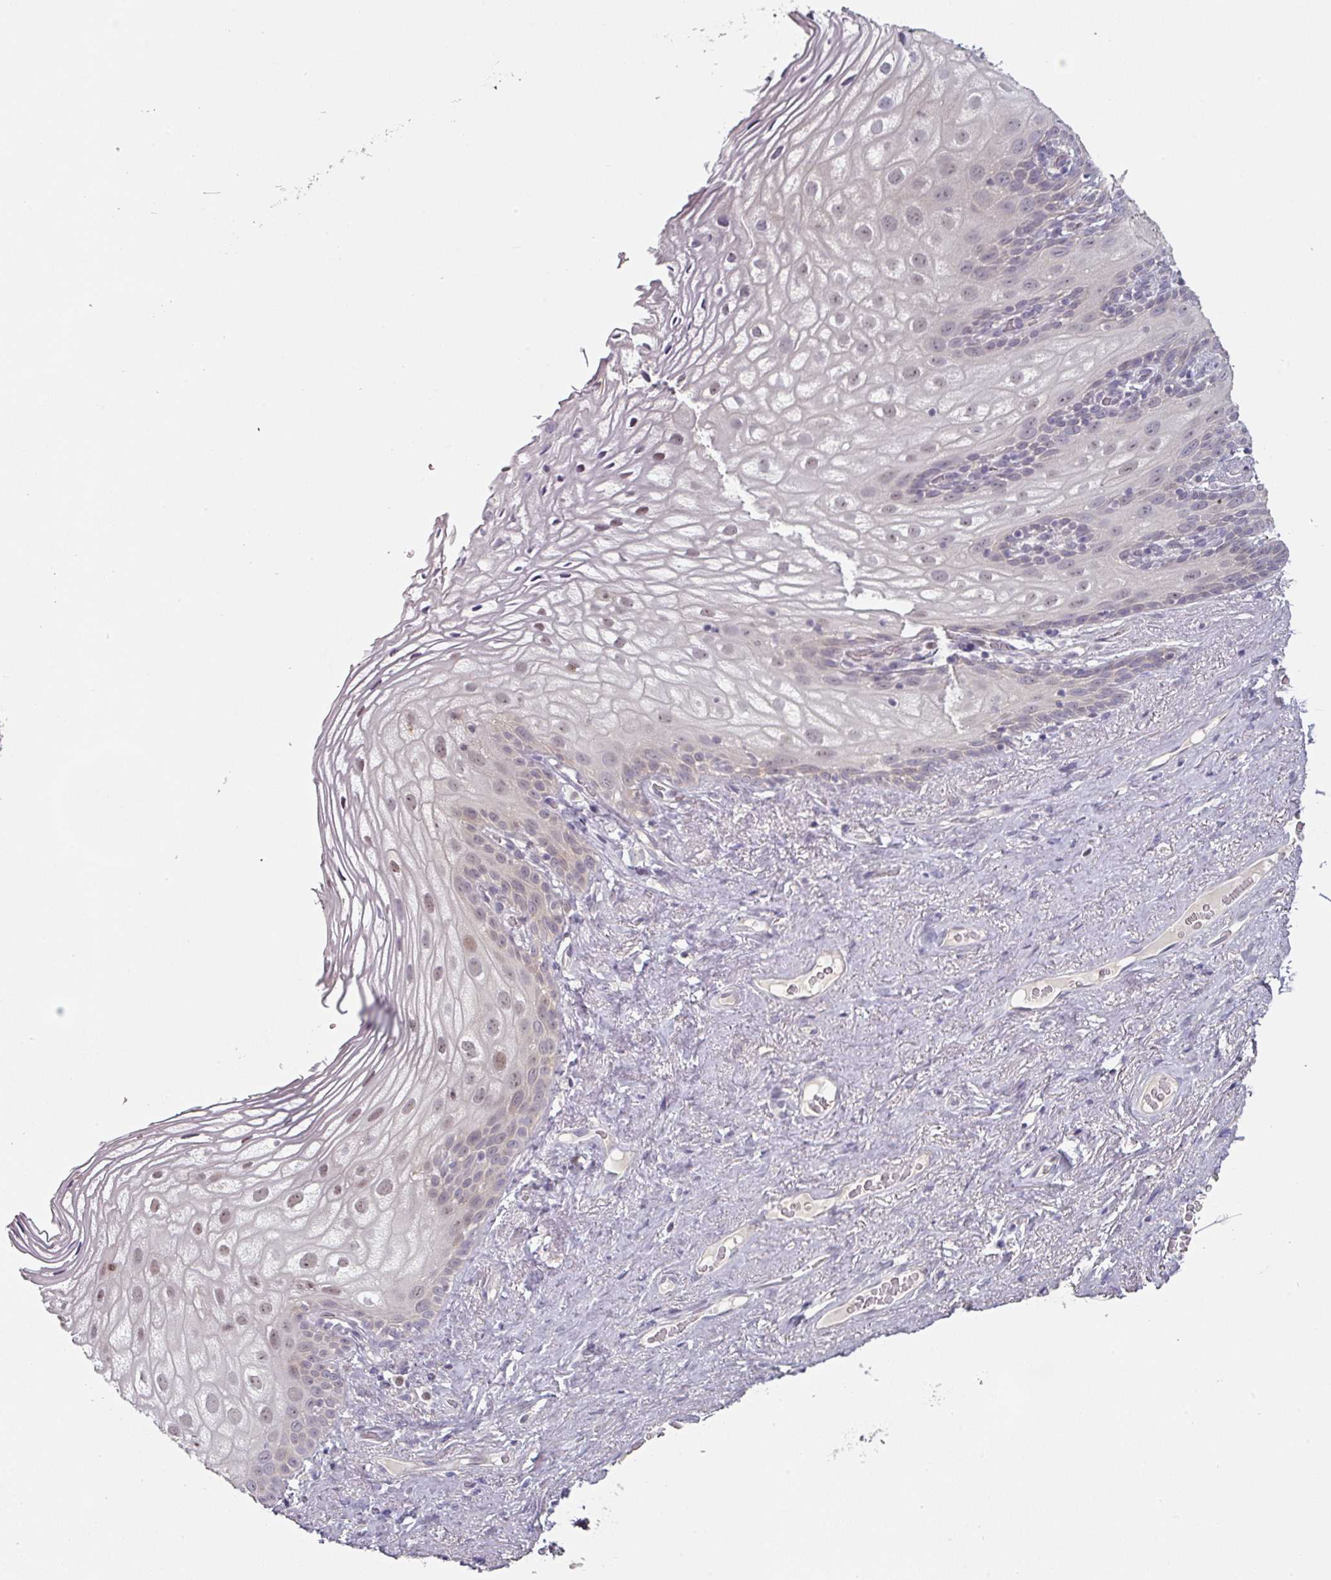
{"staining": {"intensity": "weak", "quantity": "<25%", "location": "nuclear"}, "tissue": "vagina", "cell_type": "Squamous epithelial cells", "image_type": "normal", "snomed": [{"axis": "morphology", "description": "Normal tissue, NOS"}, {"axis": "topography", "description": "Vagina"}, {"axis": "topography", "description": "Peripheral nerve tissue"}], "caption": "Immunohistochemical staining of benign vagina demonstrates no significant expression in squamous epithelial cells. (DAB (3,3'-diaminobenzidine) immunohistochemistry with hematoxylin counter stain).", "gene": "ZBTB6", "patient": {"sex": "female", "age": 71}}